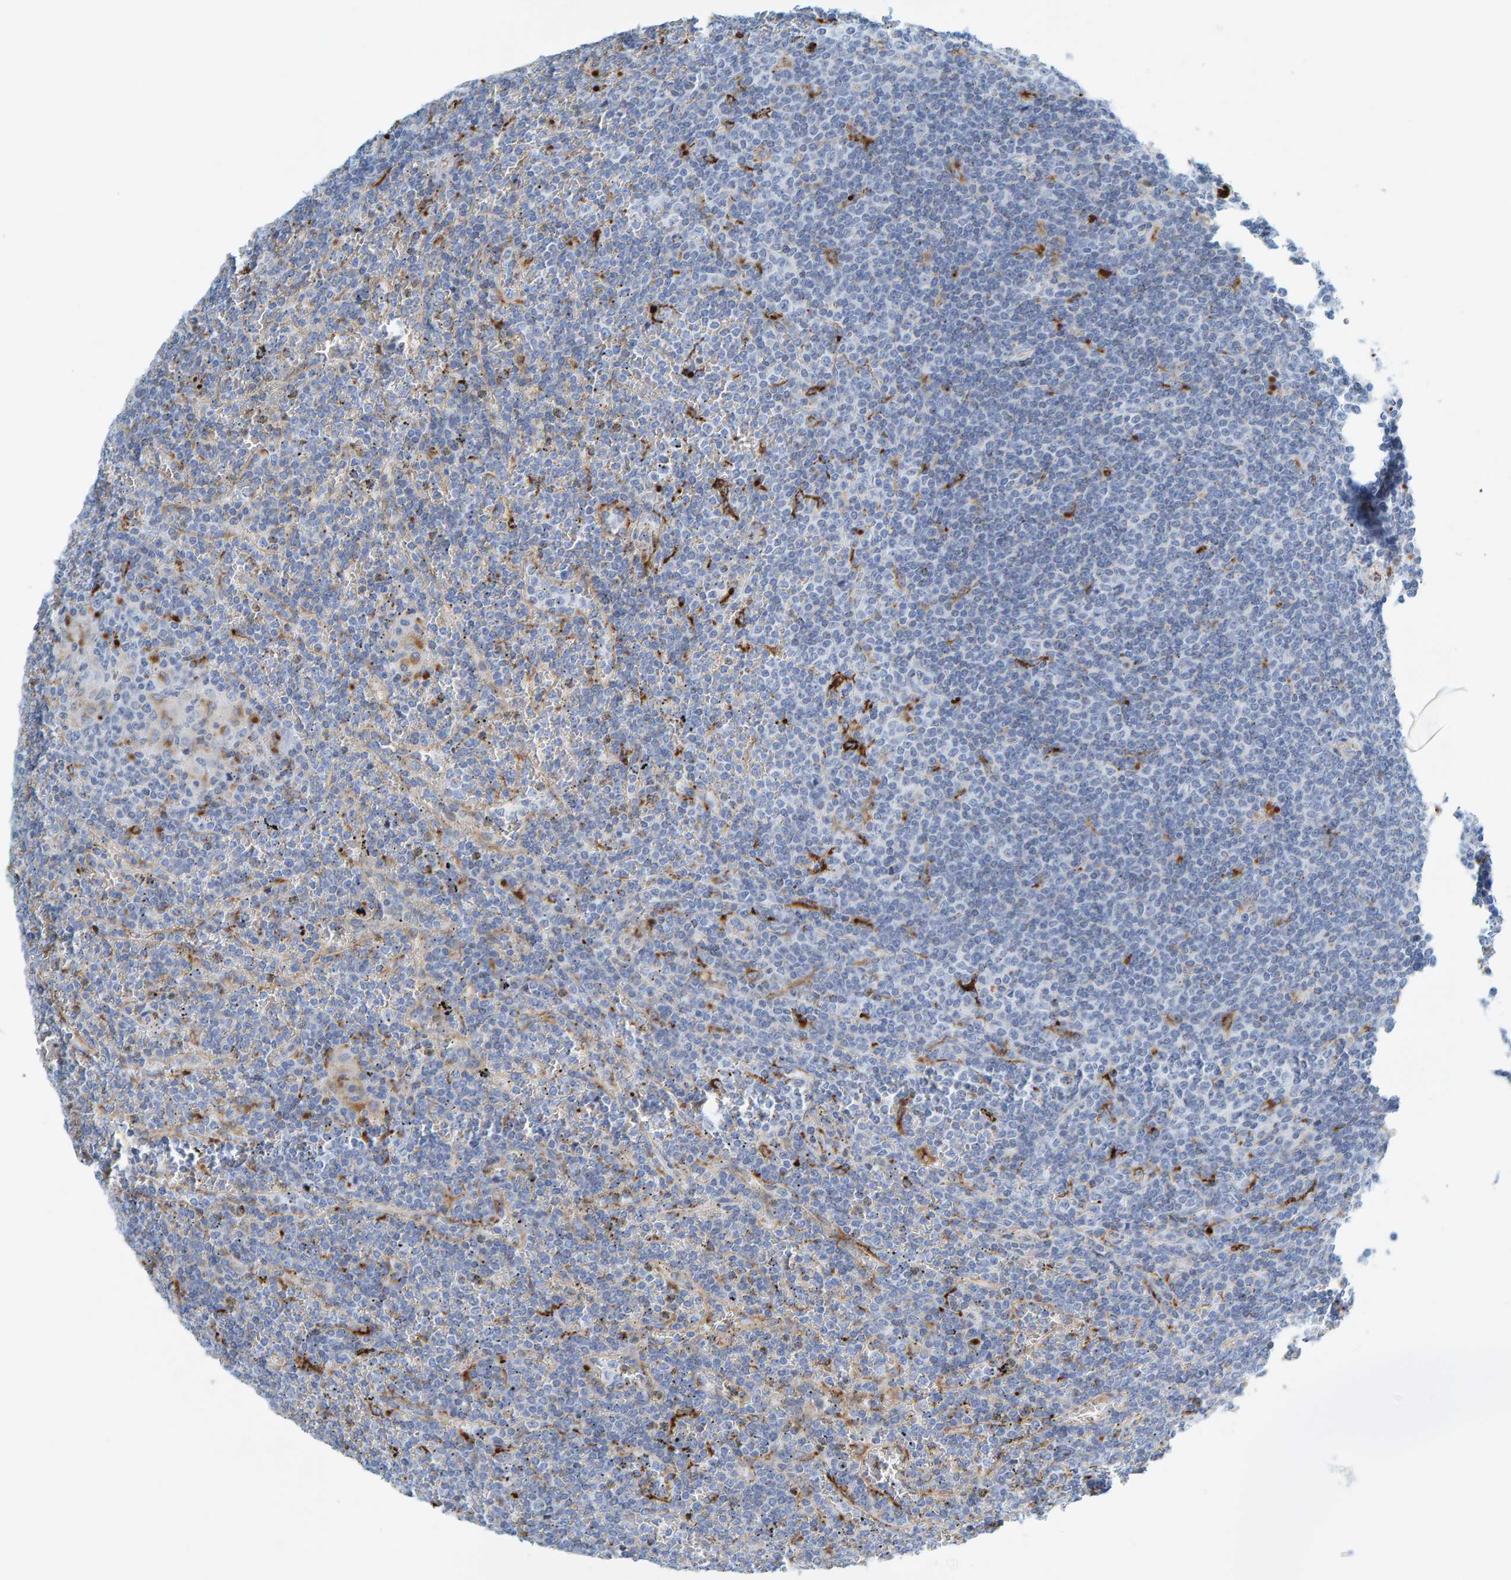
{"staining": {"intensity": "negative", "quantity": "none", "location": "none"}, "tissue": "lymphoma", "cell_type": "Tumor cells", "image_type": "cancer", "snomed": [{"axis": "morphology", "description": "Malignant lymphoma, non-Hodgkin's type, Low grade"}, {"axis": "topography", "description": "Spleen"}], "caption": "IHC photomicrograph of neoplastic tissue: lymphoma stained with DAB (3,3'-diaminobenzidine) shows no significant protein expression in tumor cells.", "gene": "BIN3", "patient": {"sex": "female", "age": 19}}